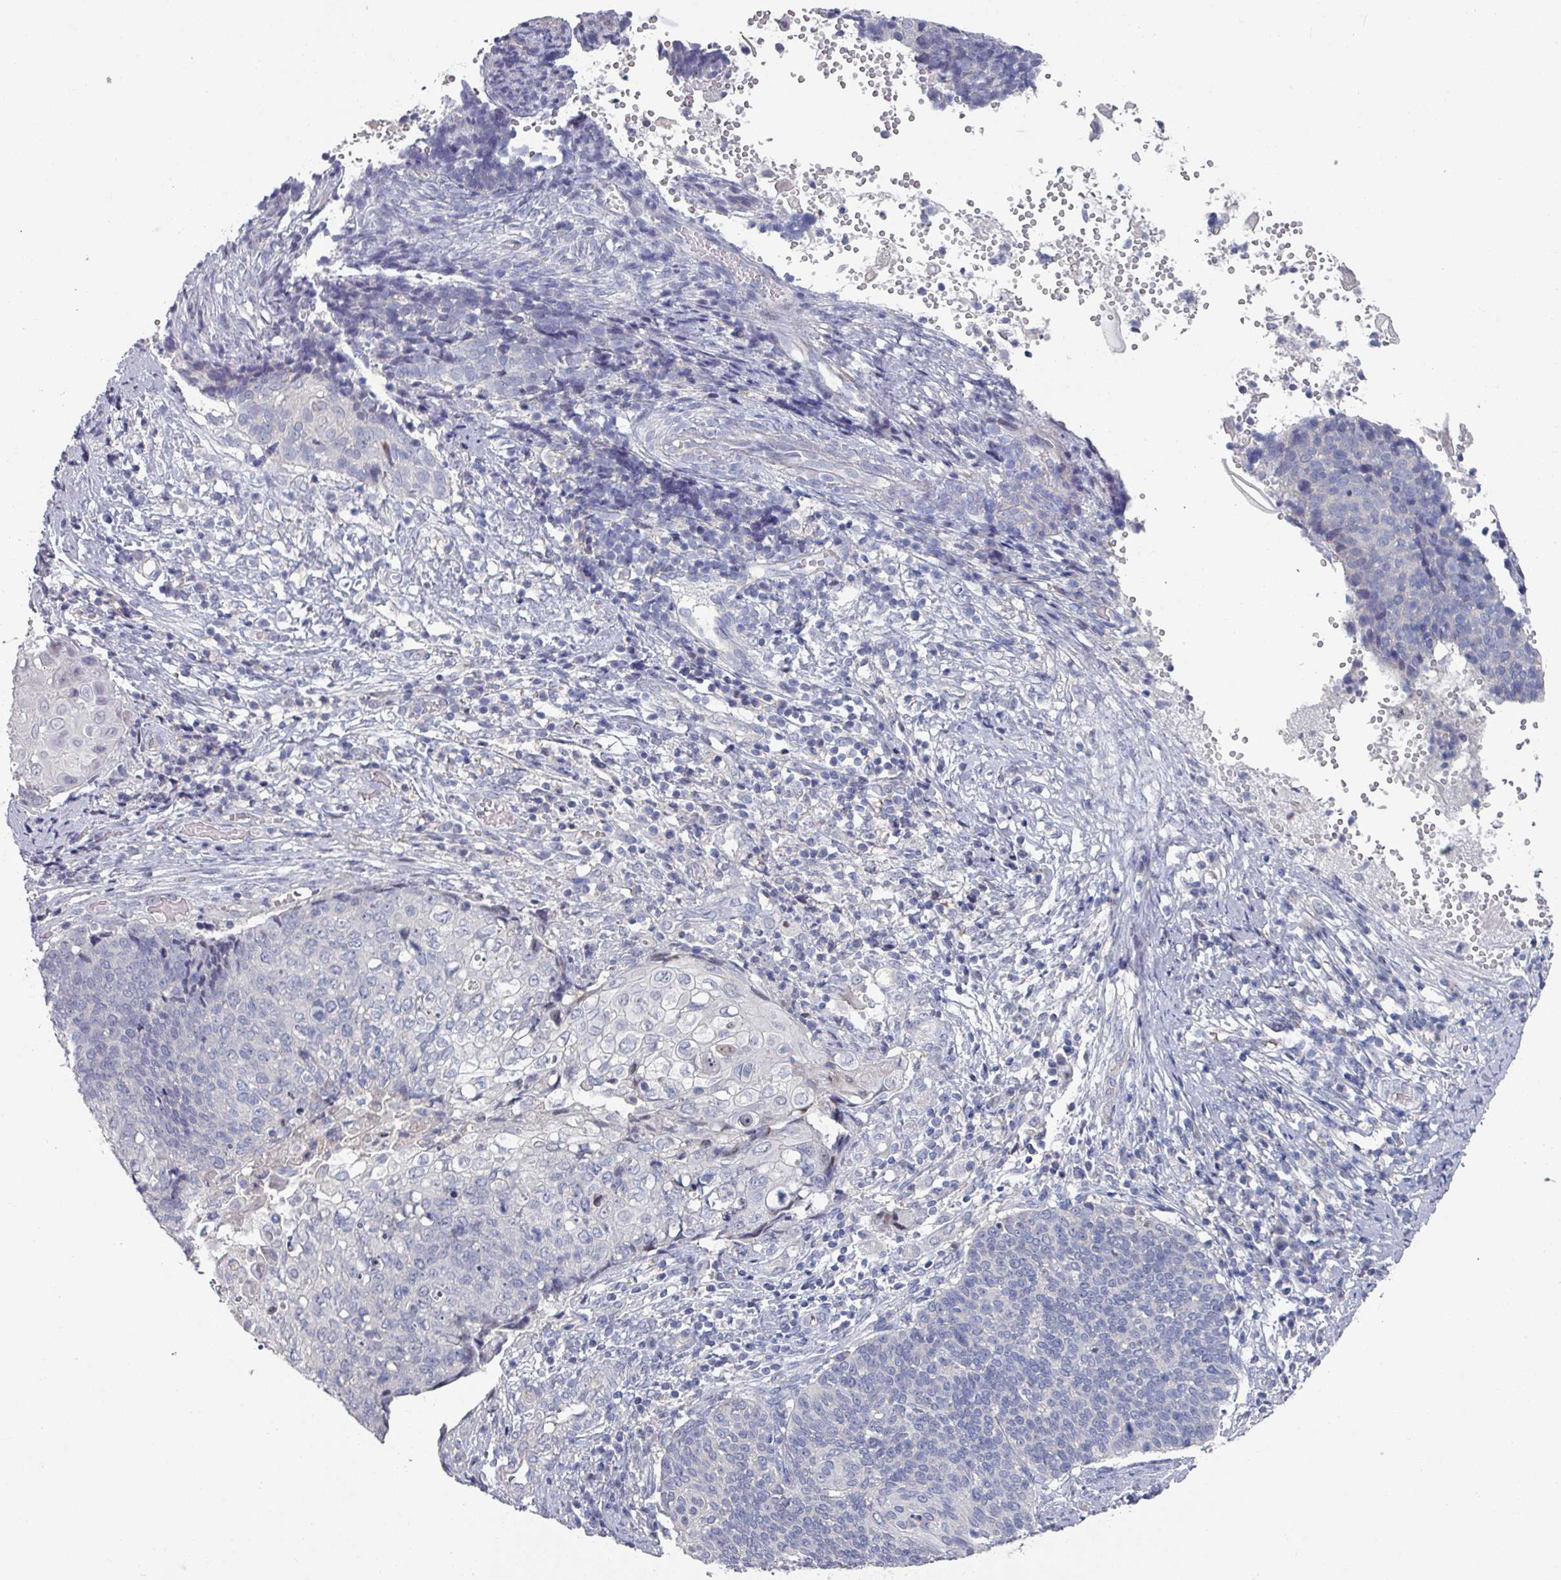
{"staining": {"intensity": "negative", "quantity": "none", "location": "none"}, "tissue": "cervical cancer", "cell_type": "Tumor cells", "image_type": "cancer", "snomed": [{"axis": "morphology", "description": "Squamous cell carcinoma, NOS"}, {"axis": "topography", "description": "Cervix"}], "caption": "DAB immunohistochemical staining of human cervical cancer shows no significant positivity in tumor cells.", "gene": "EFL1", "patient": {"sex": "female", "age": 39}}